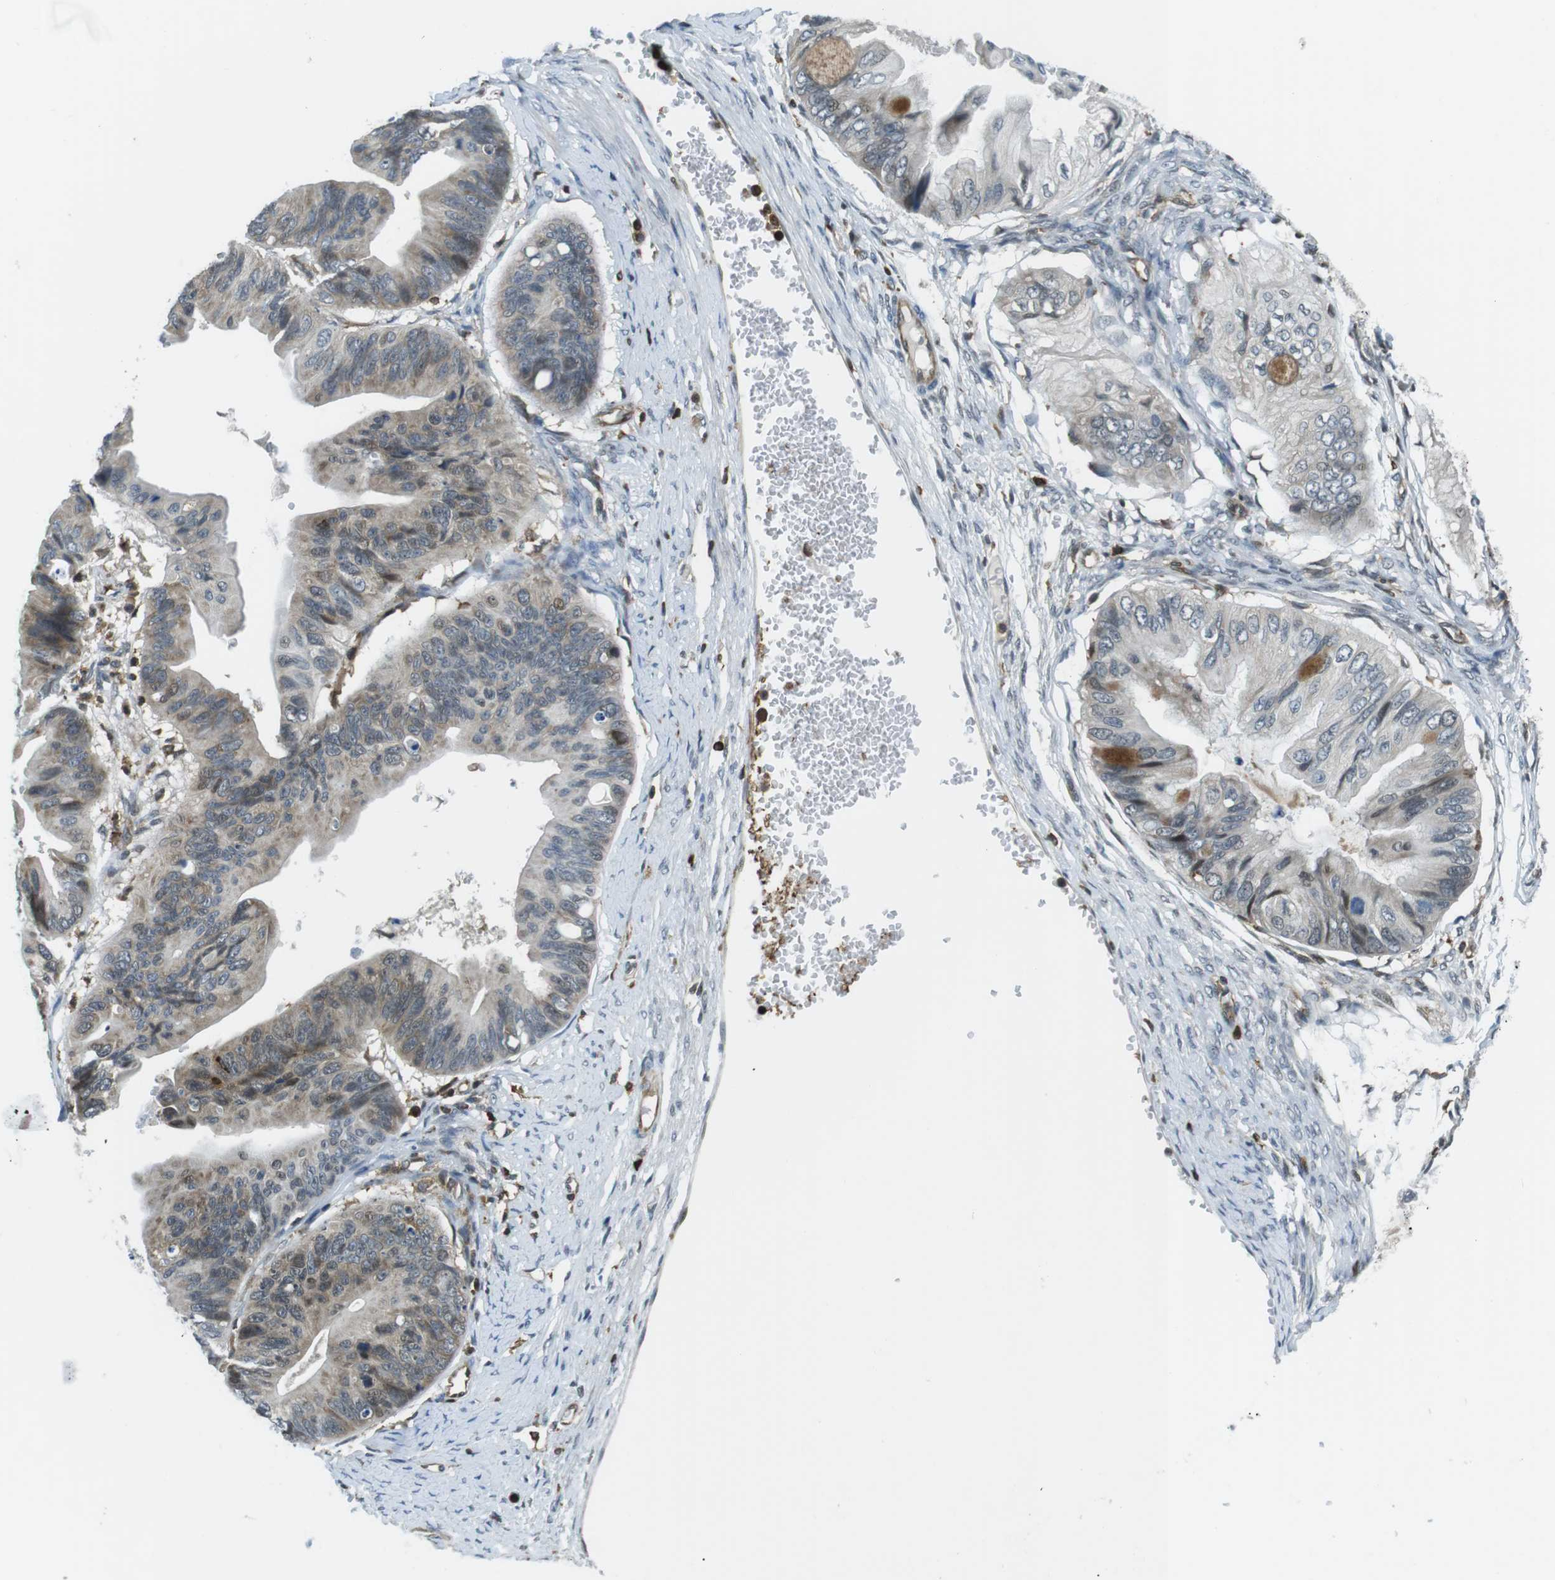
{"staining": {"intensity": "weak", "quantity": "<25%", "location": "cytoplasmic/membranous"}, "tissue": "ovarian cancer", "cell_type": "Tumor cells", "image_type": "cancer", "snomed": [{"axis": "morphology", "description": "Cystadenocarcinoma, mucinous, NOS"}, {"axis": "topography", "description": "Ovary"}], "caption": "The immunohistochemistry image has no significant expression in tumor cells of ovarian cancer tissue. (Brightfield microscopy of DAB immunohistochemistry (IHC) at high magnification).", "gene": "STK10", "patient": {"sex": "female", "age": 61}}